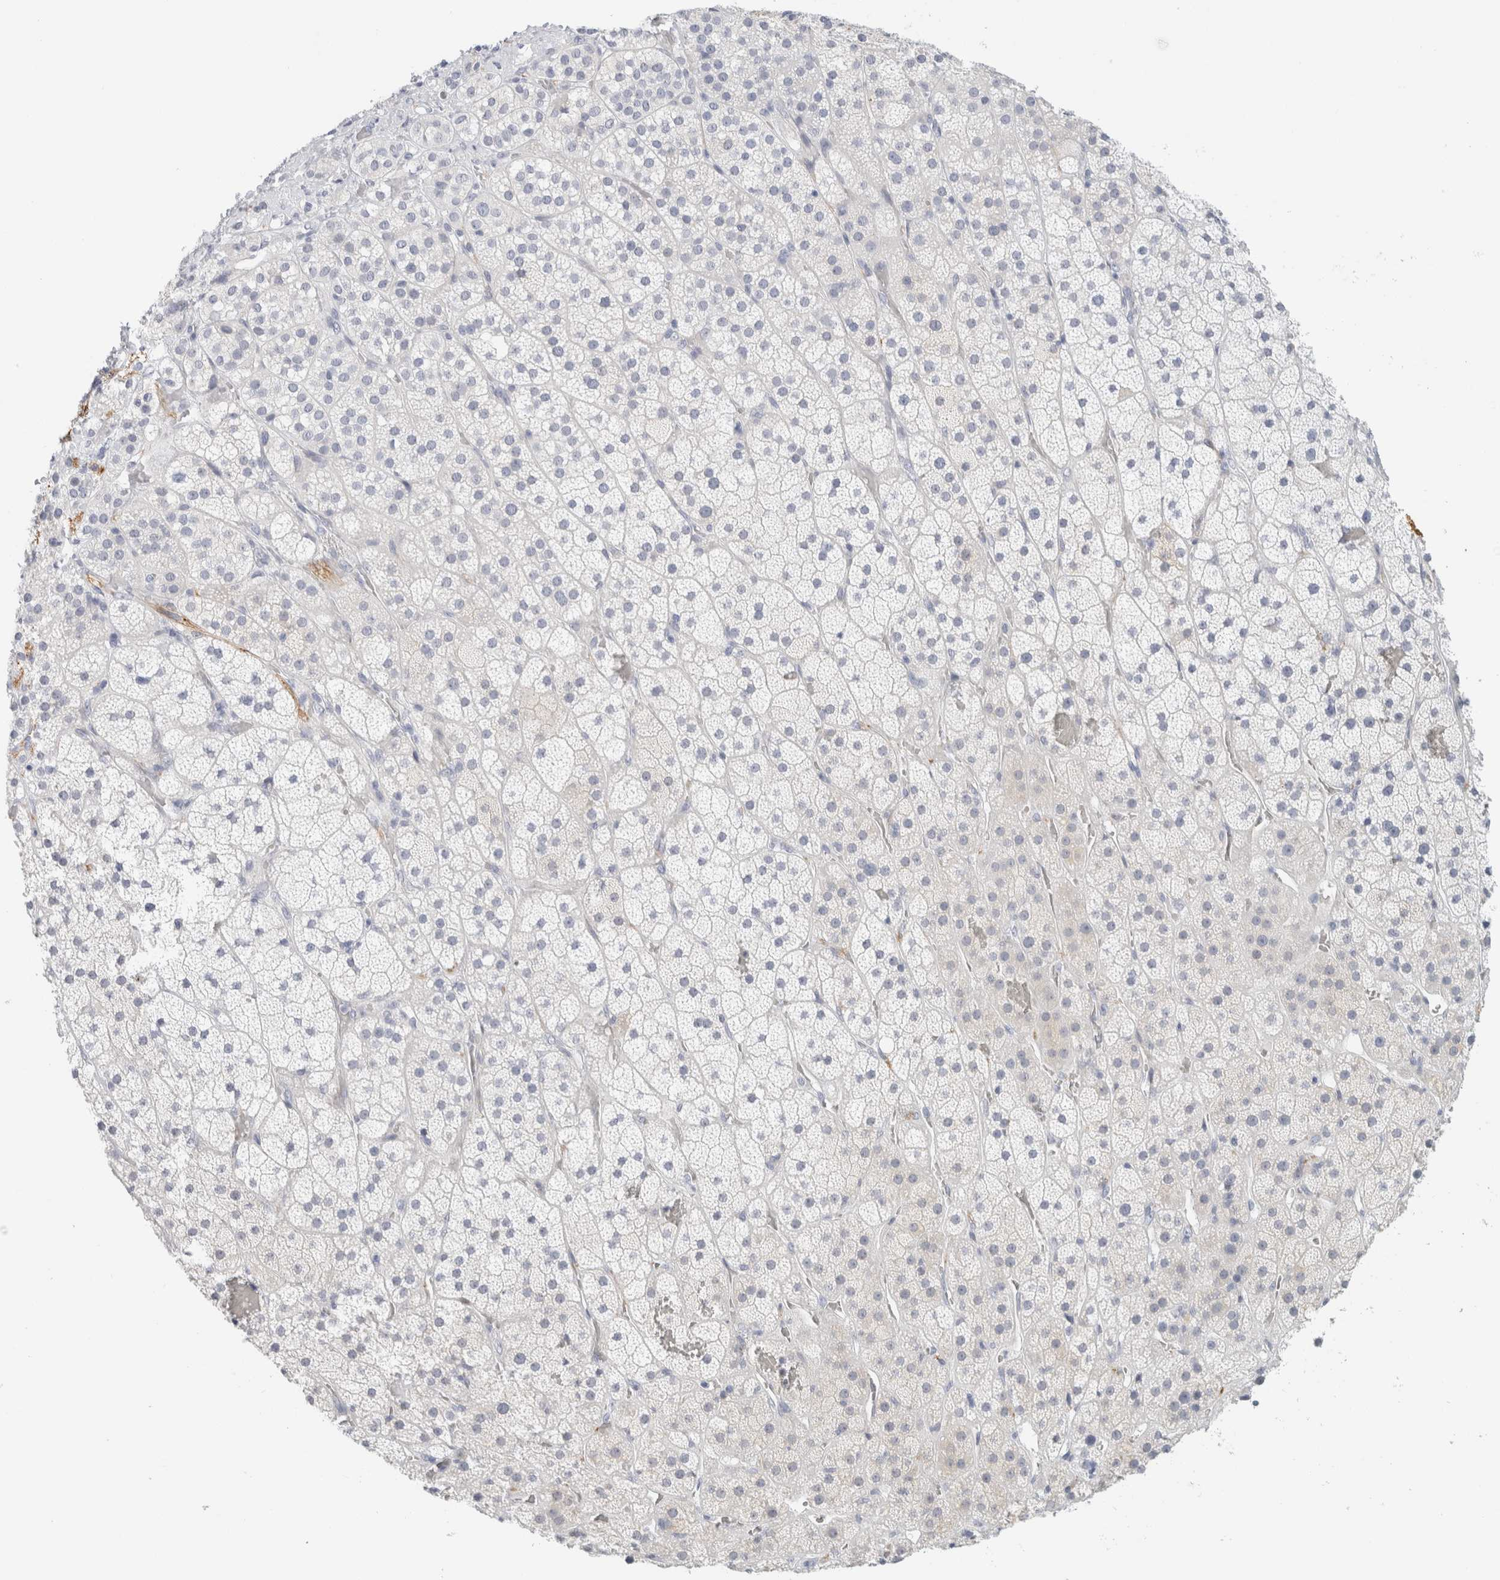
{"staining": {"intensity": "negative", "quantity": "none", "location": "none"}, "tissue": "adrenal gland", "cell_type": "Glandular cells", "image_type": "normal", "snomed": [{"axis": "morphology", "description": "Normal tissue, NOS"}, {"axis": "topography", "description": "Adrenal gland"}], "caption": "Glandular cells show no significant staining in benign adrenal gland. The staining was performed using DAB to visualize the protein expression in brown, while the nuclei were stained in blue with hematoxylin (Magnification: 20x).", "gene": "RTN4", "patient": {"sex": "male", "age": 57}}